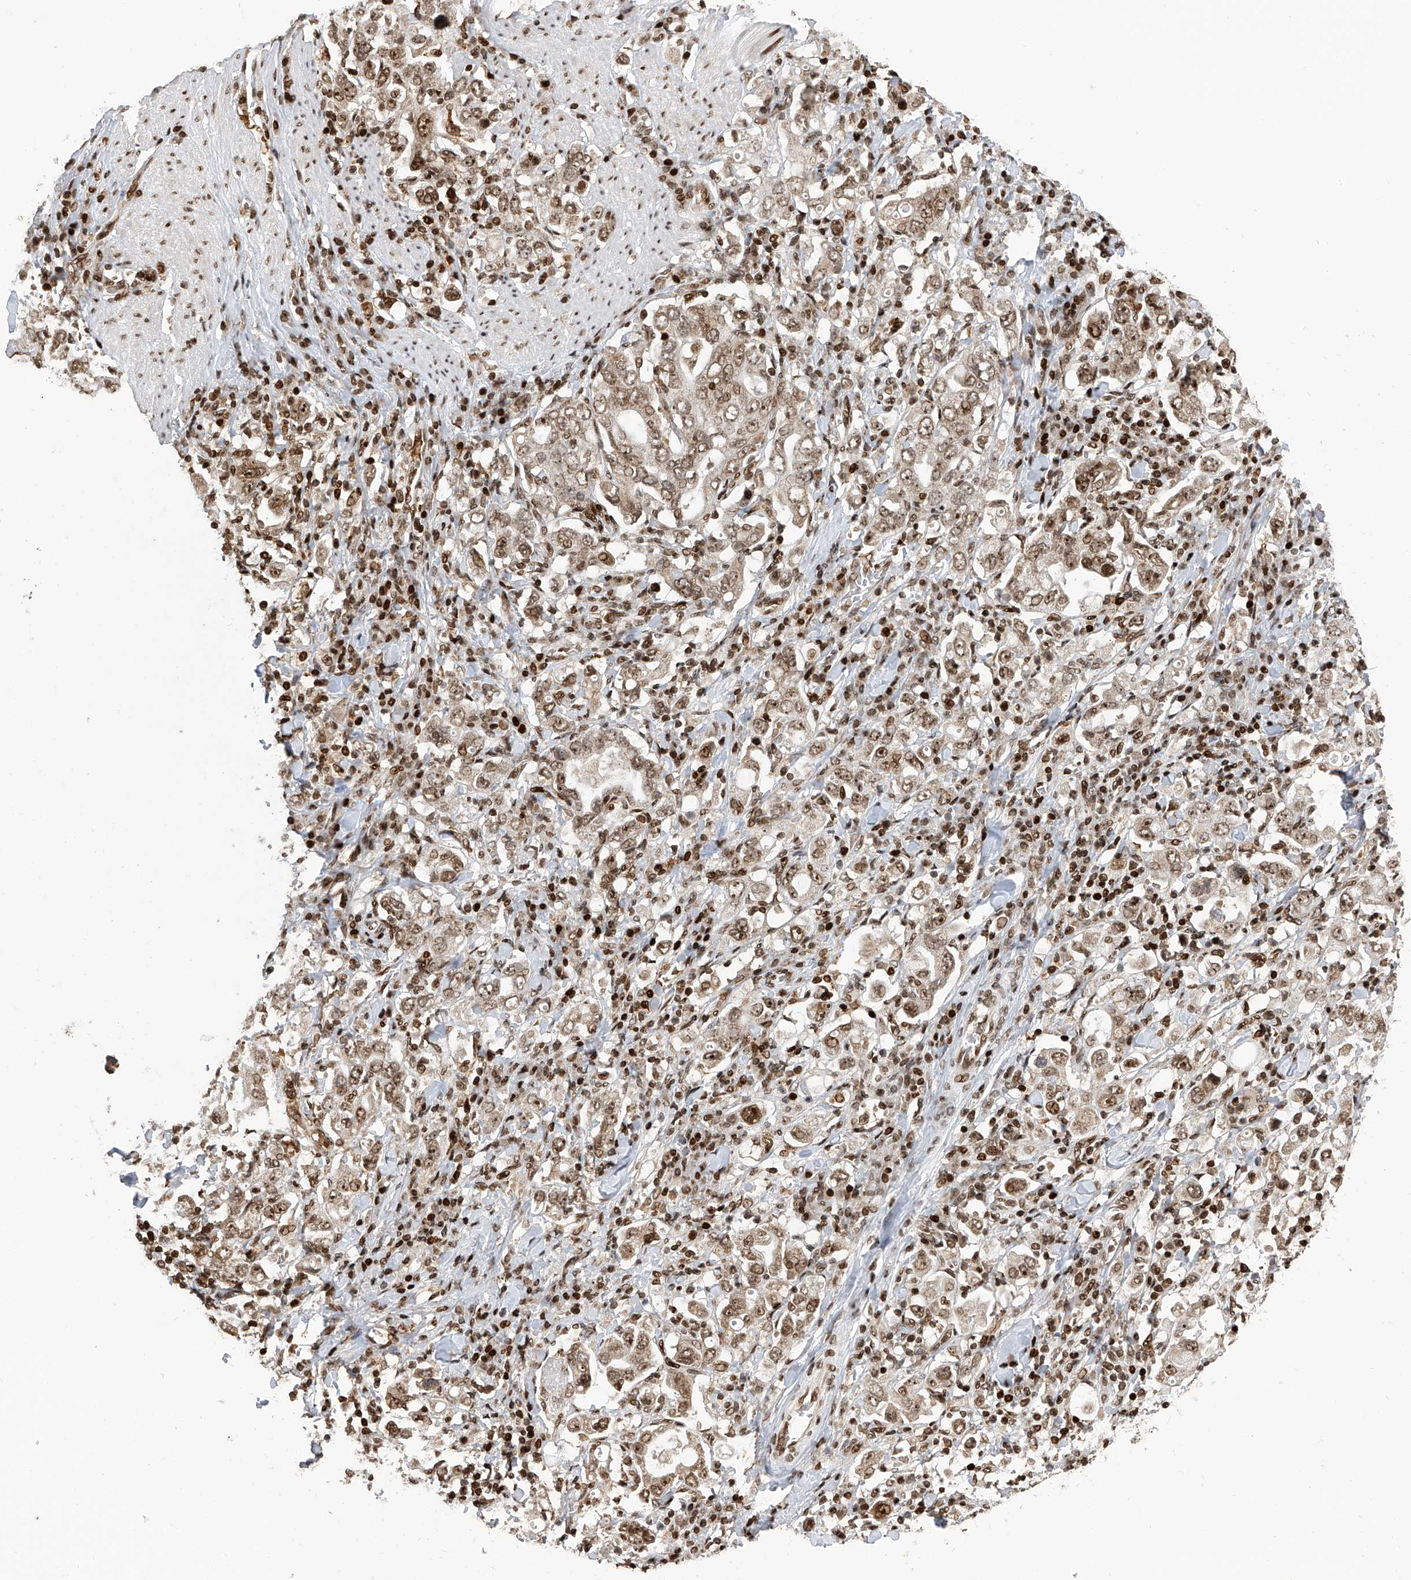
{"staining": {"intensity": "moderate", "quantity": ">75%", "location": "nuclear"}, "tissue": "stomach cancer", "cell_type": "Tumor cells", "image_type": "cancer", "snomed": [{"axis": "morphology", "description": "Adenocarcinoma, NOS"}, {"axis": "topography", "description": "Stomach, upper"}], "caption": "Immunohistochemical staining of human adenocarcinoma (stomach) exhibits moderate nuclear protein staining in about >75% of tumor cells.", "gene": "PAK1IP1", "patient": {"sex": "male", "age": 62}}